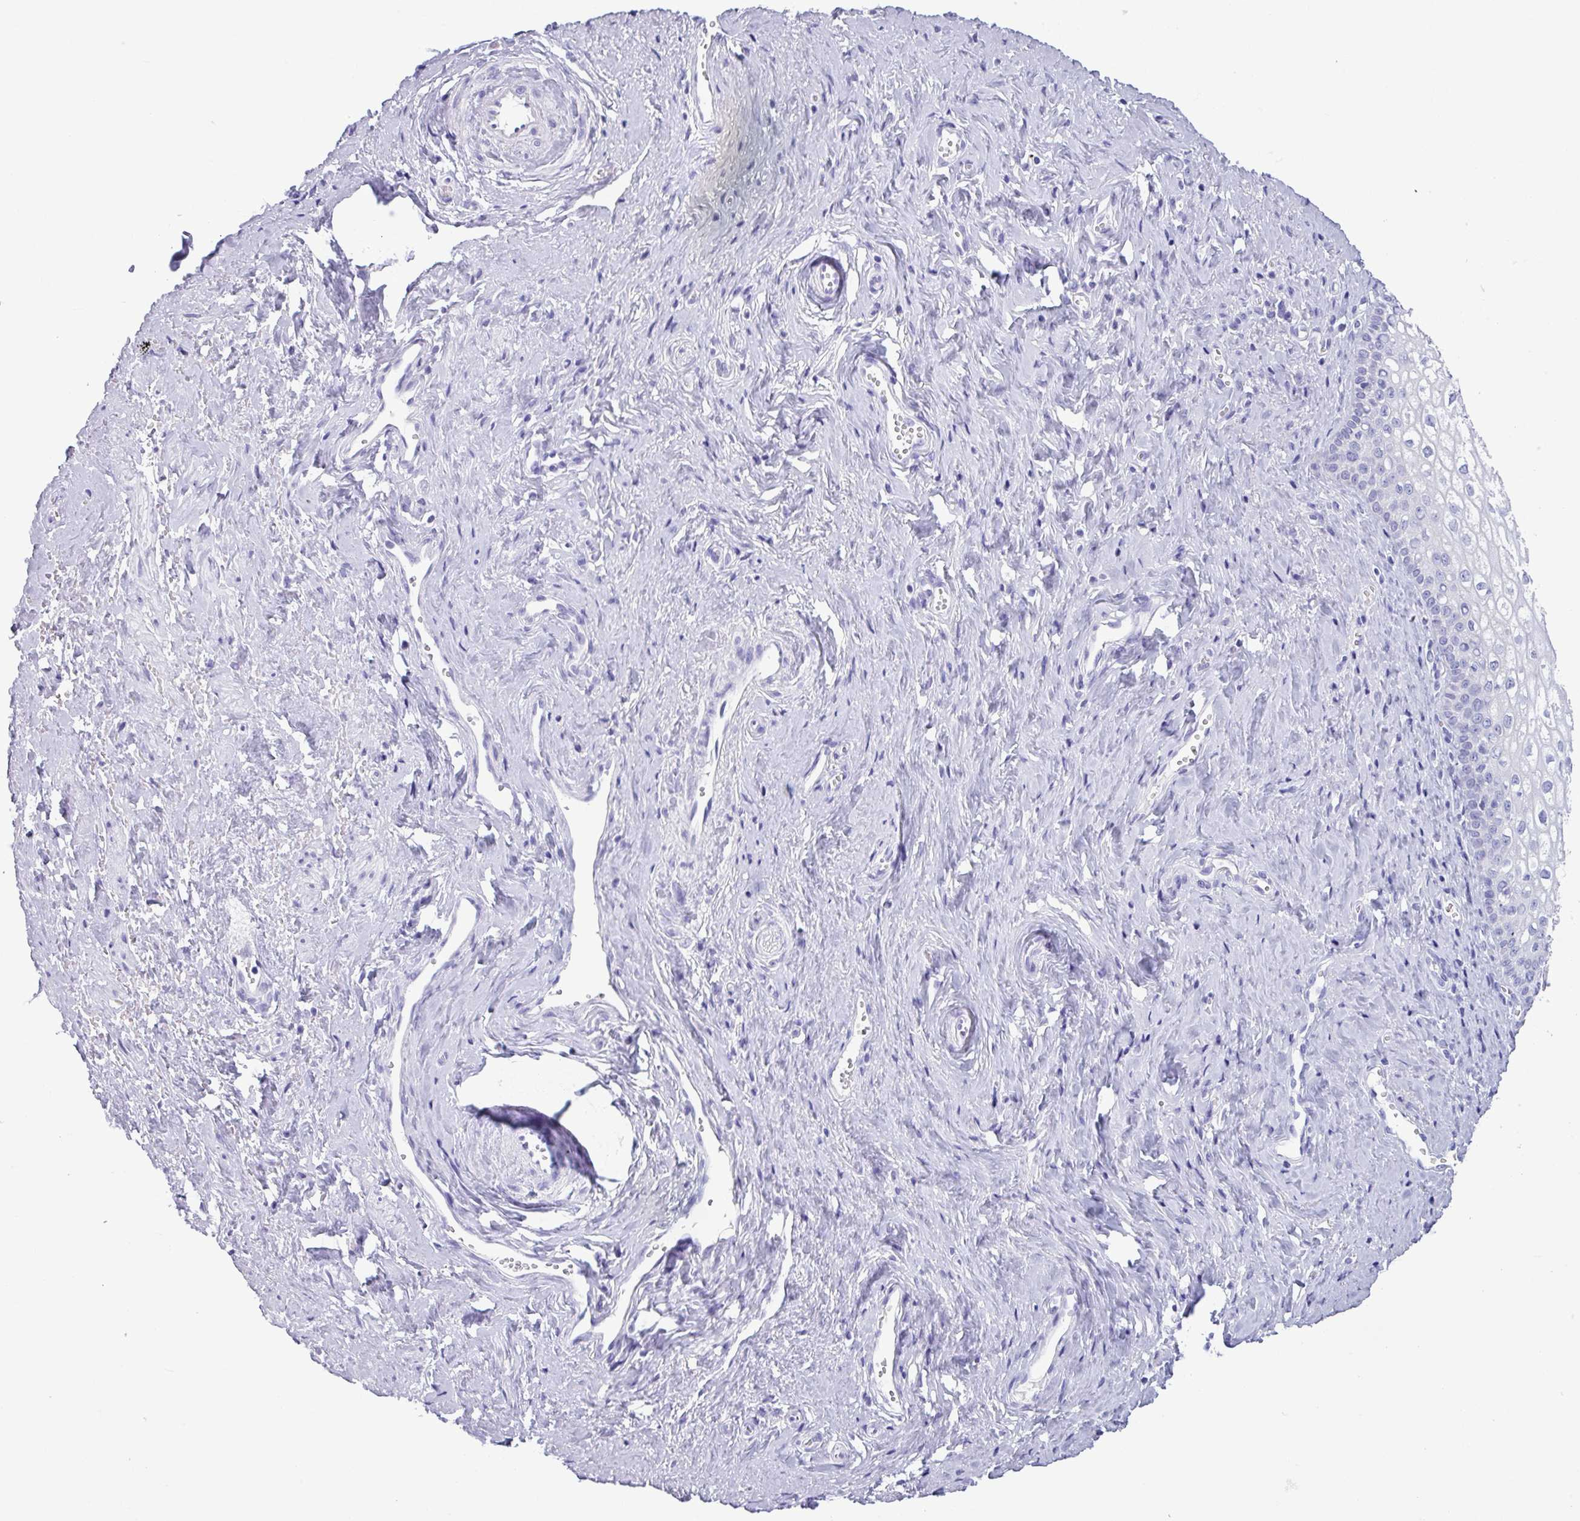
{"staining": {"intensity": "negative", "quantity": "none", "location": "none"}, "tissue": "vagina", "cell_type": "Squamous epithelial cells", "image_type": "normal", "snomed": [{"axis": "morphology", "description": "Normal tissue, NOS"}, {"axis": "topography", "description": "Vagina"}], "caption": "Image shows no protein expression in squamous epithelial cells of normal vagina. (DAB (3,3'-diaminobenzidine) immunohistochemistry with hematoxylin counter stain).", "gene": "C20orf27", "patient": {"sex": "female", "age": 59}}